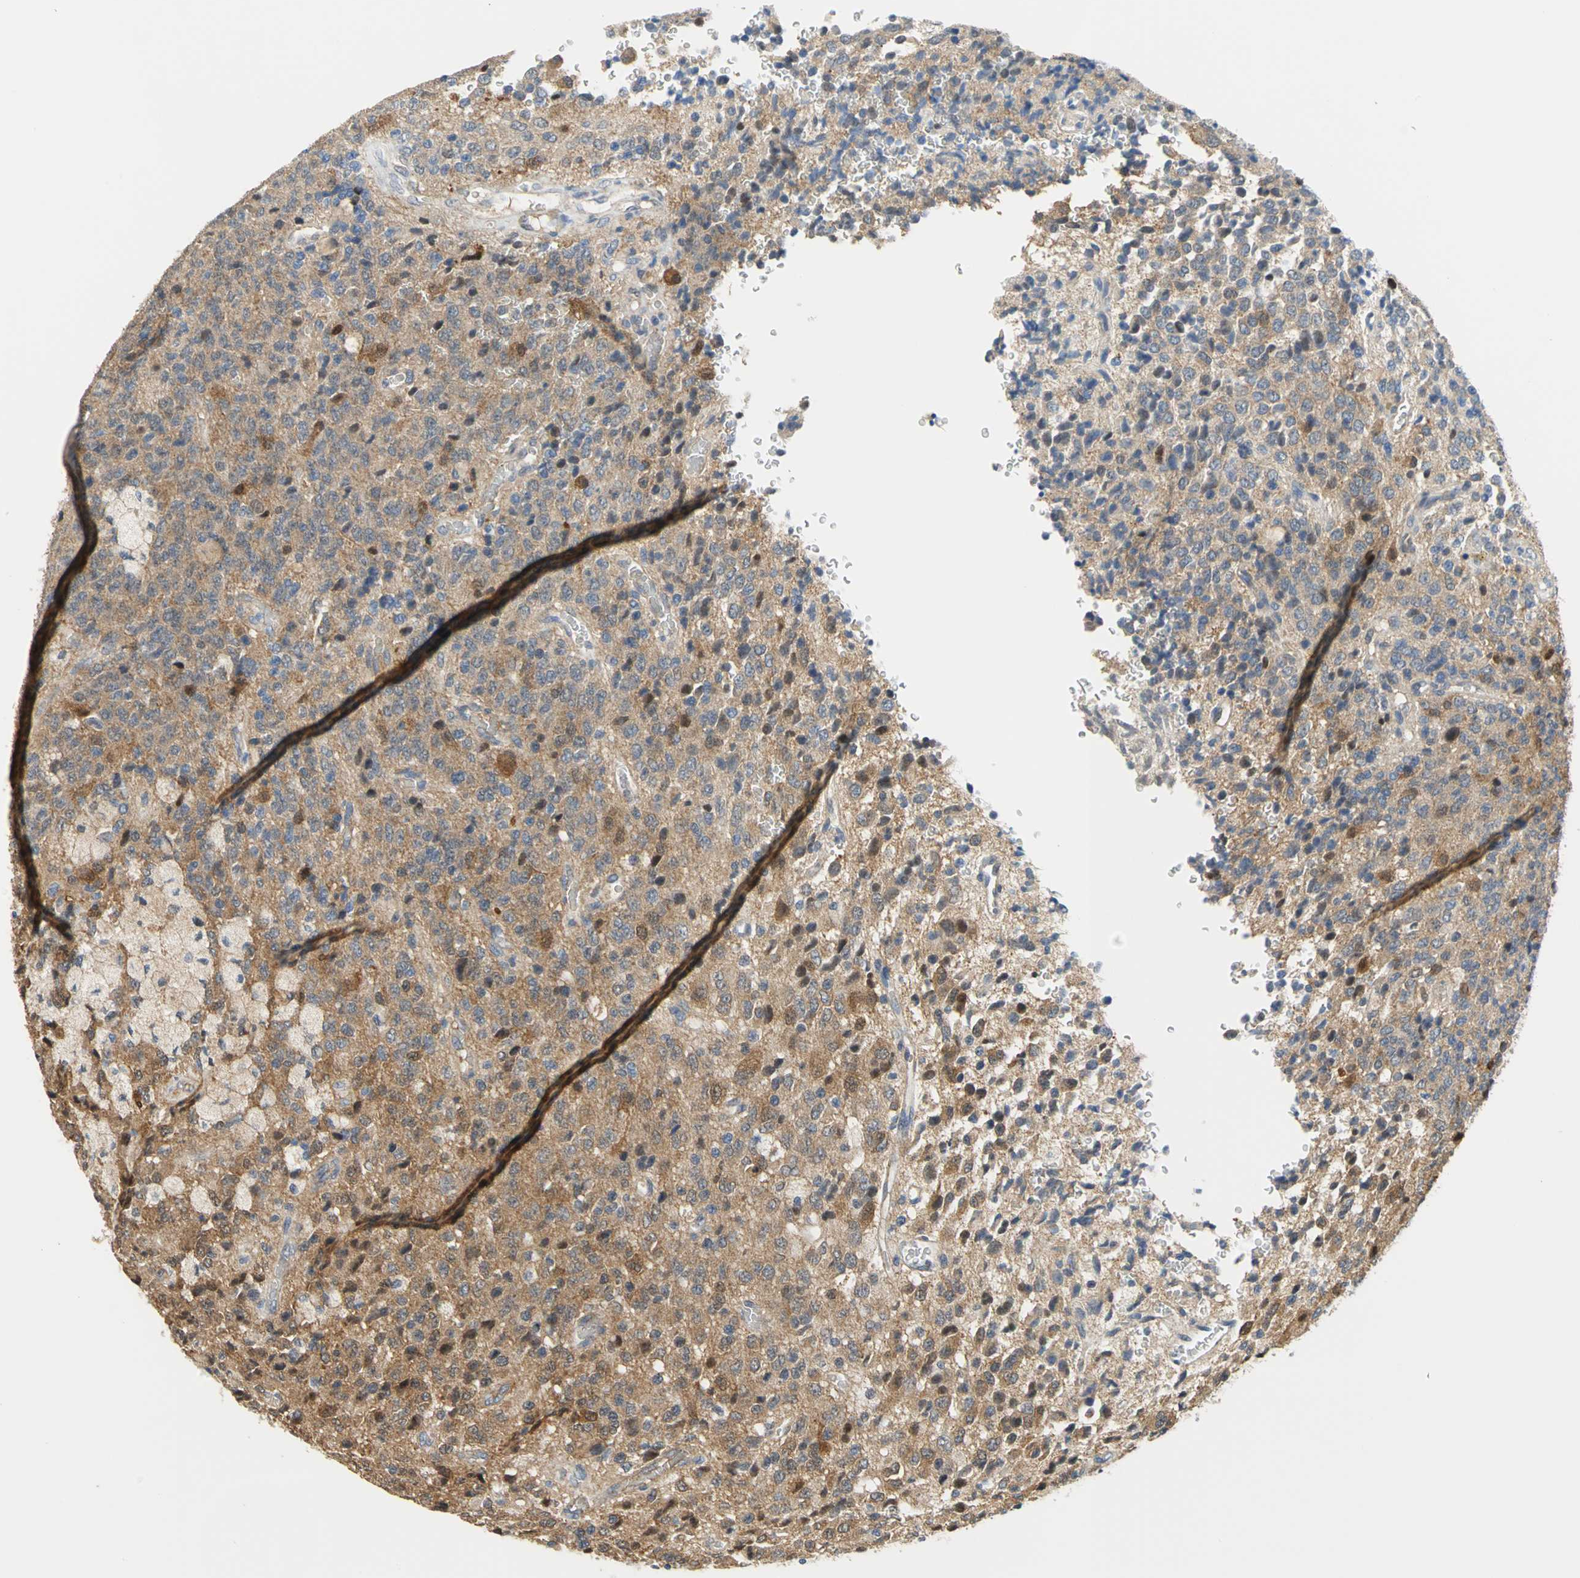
{"staining": {"intensity": "moderate", "quantity": "25%-75%", "location": "cytoplasmic/membranous"}, "tissue": "glioma", "cell_type": "Tumor cells", "image_type": "cancer", "snomed": [{"axis": "morphology", "description": "Glioma, malignant, High grade"}, {"axis": "topography", "description": "pancreas cauda"}], "caption": "Glioma stained with immunohistochemistry (IHC) displays moderate cytoplasmic/membranous staining in approximately 25%-75% of tumor cells.", "gene": "PGM3", "patient": {"sex": "male", "age": 60}}